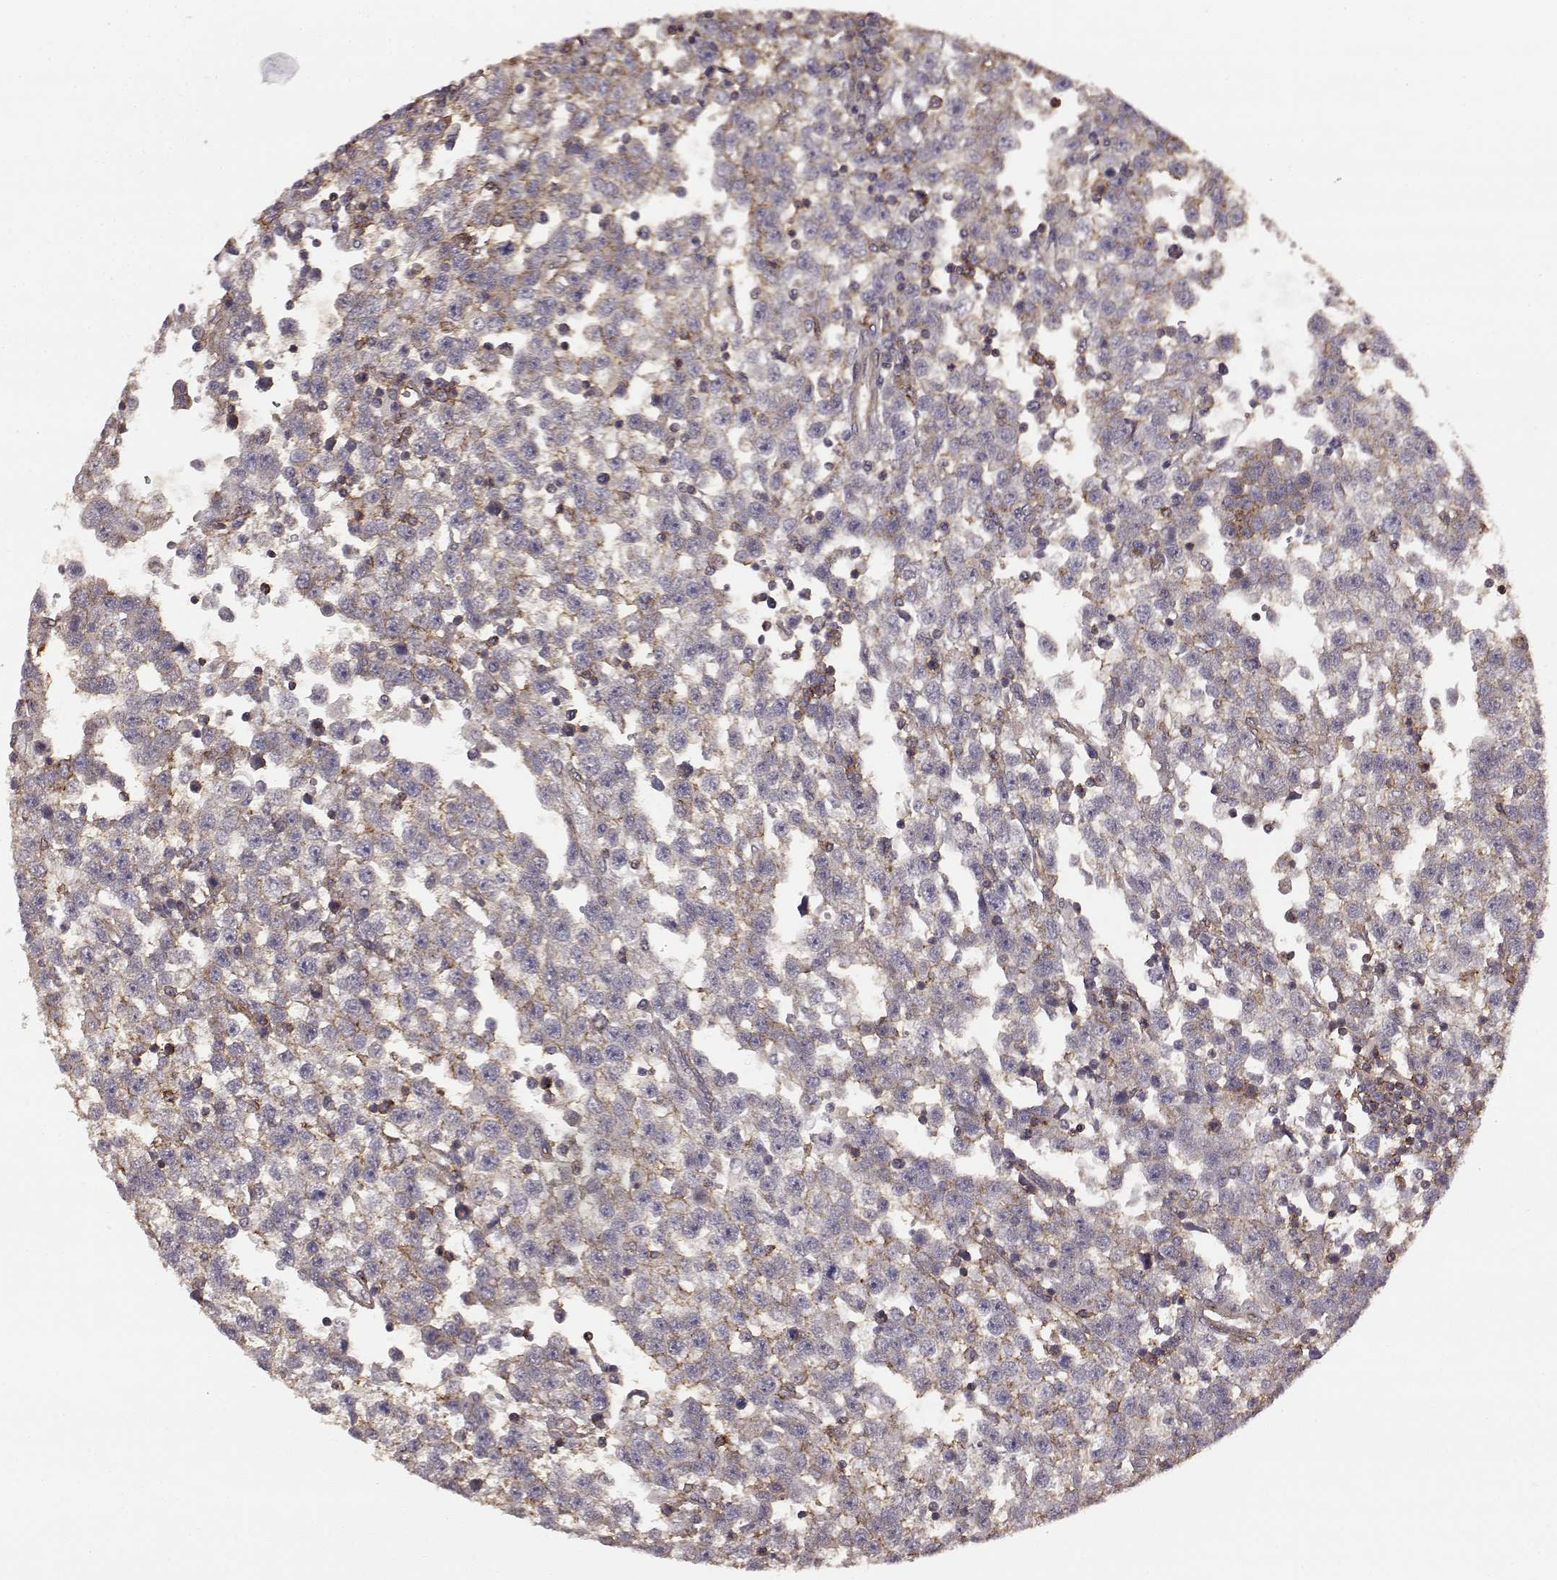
{"staining": {"intensity": "moderate", "quantity": "<25%", "location": "cytoplasmic/membranous"}, "tissue": "testis cancer", "cell_type": "Tumor cells", "image_type": "cancer", "snomed": [{"axis": "morphology", "description": "Seminoma, NOS"}, {"axis": "topography", "description": "Testis"}], "caption": "A brown stain shows moderate cytoplasmic/membranous staining of a protein in human testis seminoma tumor cells.", "gene": "IFITM1", "patient": {"sex": "male", "age": 34}}